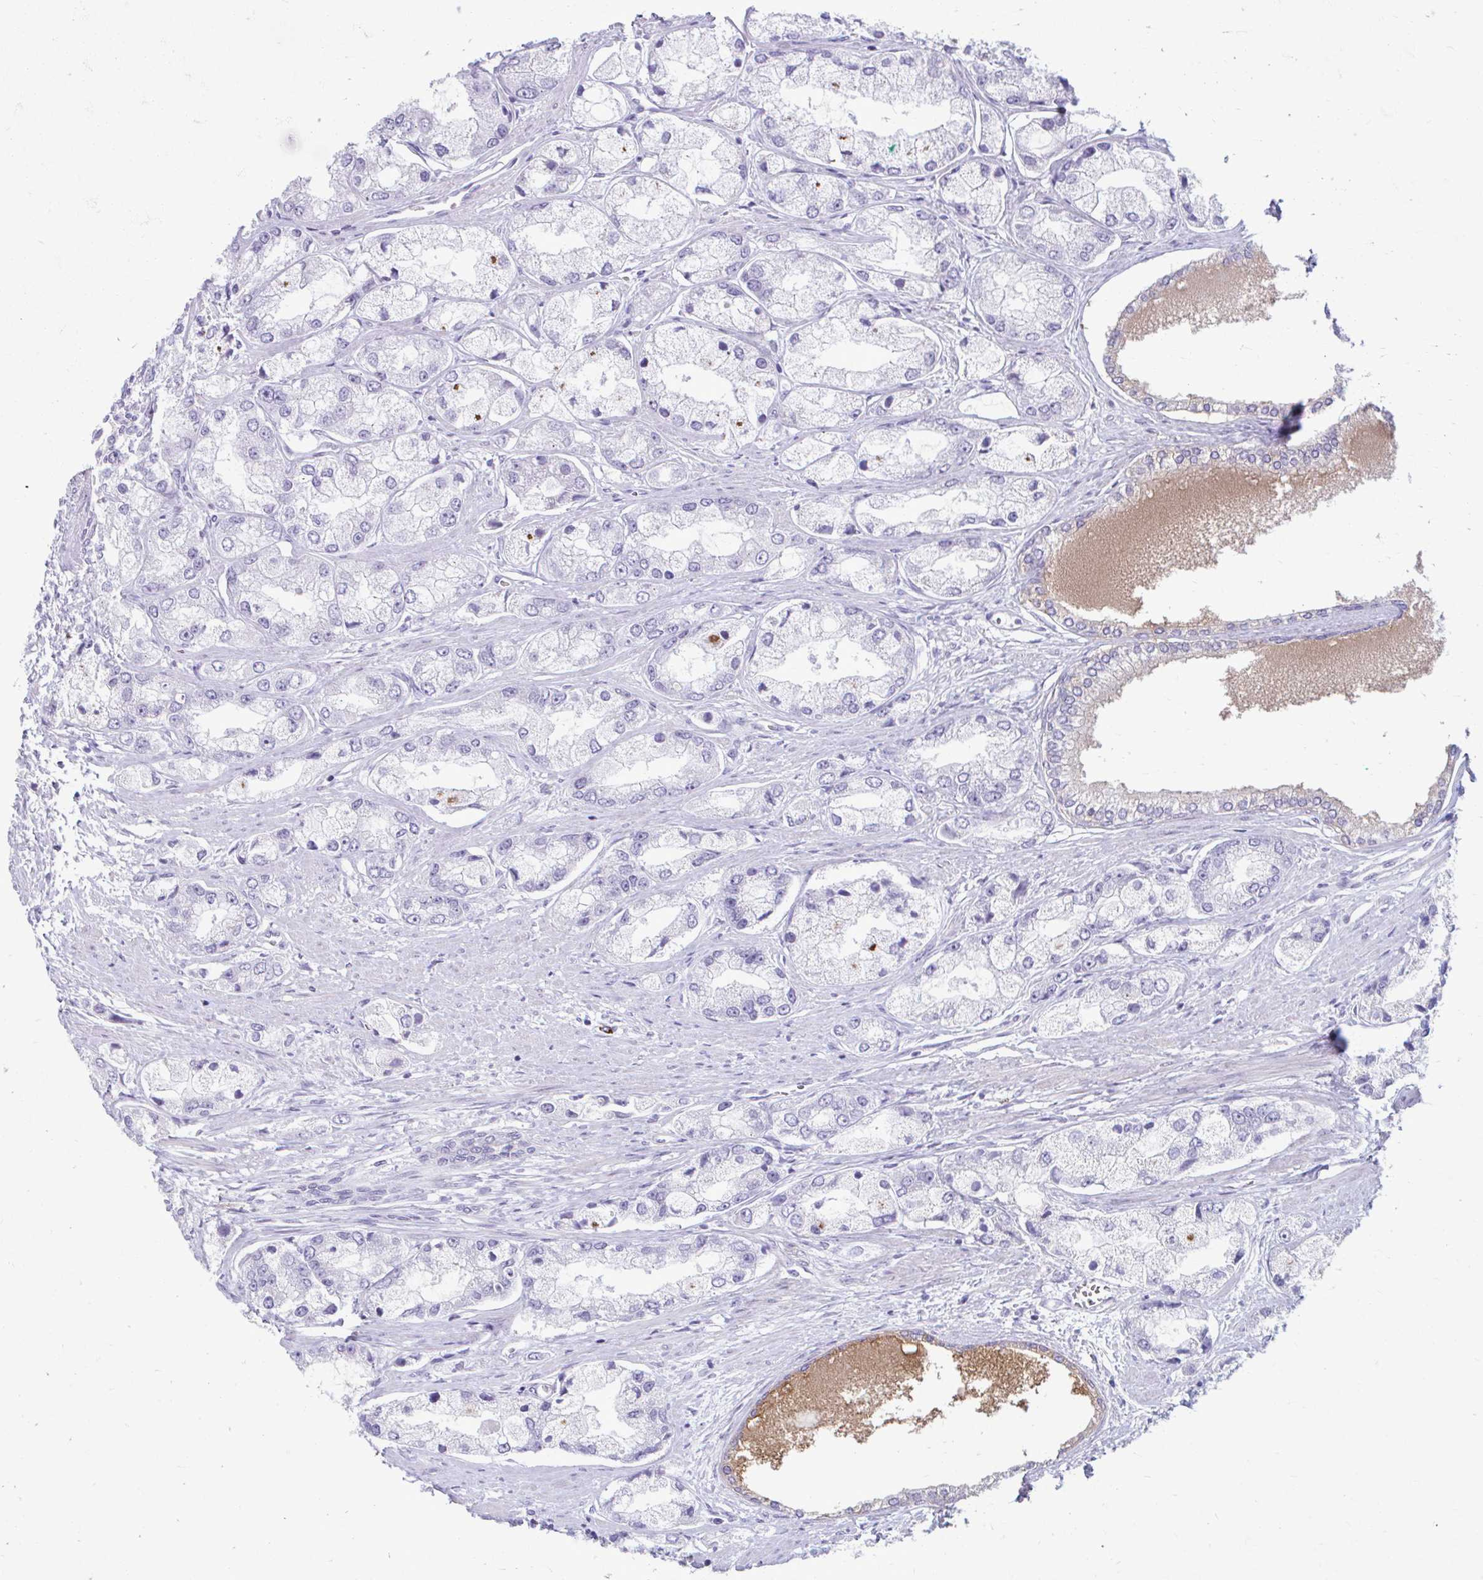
{"staining": {"intensity": "negative", "quantity": "none", "location": "none"}, "tissue": "prostate cancer", "cell_type": "Tumor cells", "image_type": "cancer", "snomed": [{"axis": "morphology", "description": "Adenocarcinoma, Low grade"}, {"axis": "topography", "description": "Prostate"}], "caption": "Immunohistochemical staining of human prostate cancer (adenocarcinoma (low-grade)) reveals no significant positivity in tumor cells.", "gene": "C12orf71", "patient": {"sex": "male", "age": 69}}